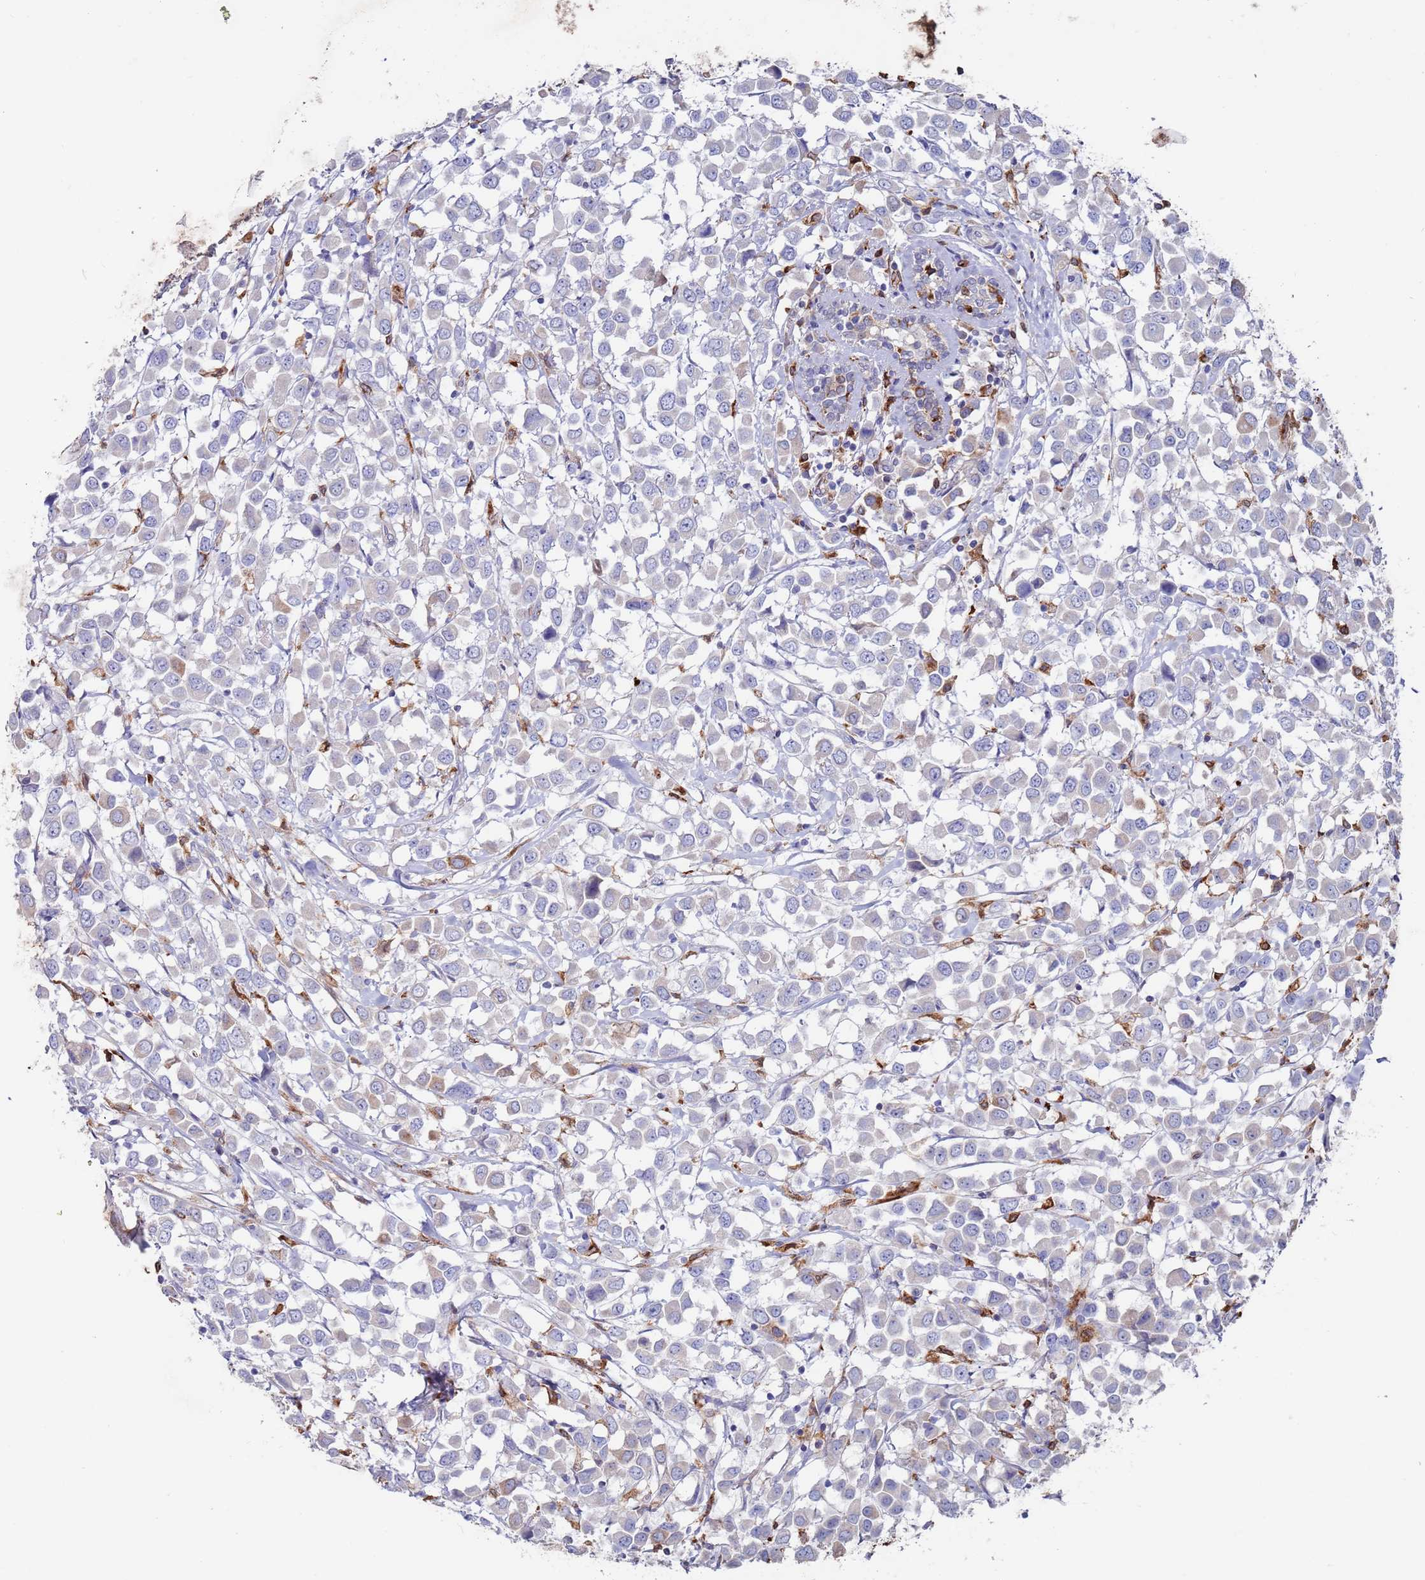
{"staining": {"intensity": "strong", "quantity": "25%-75%", "location": "cytoplasmic/membranous"}, "tissue": "breast cancer", "cell_type": "Tumor cells", "image_type": "cancer", "snomed": [{"axis": "morphology", "description": "Duct carcinoma"}, {"axis": "topography", "description": "Breast"}], "caption": "DAB (3,3'-diaminobenzidine) immunohistochemical staining of breast cancer demonstrates strong cytoplasmic/membranous protein staining in approximately 25%-75% of tumor cells.", "gene": "GREB1L", "patient": {"sex": "female", "age": 61}}